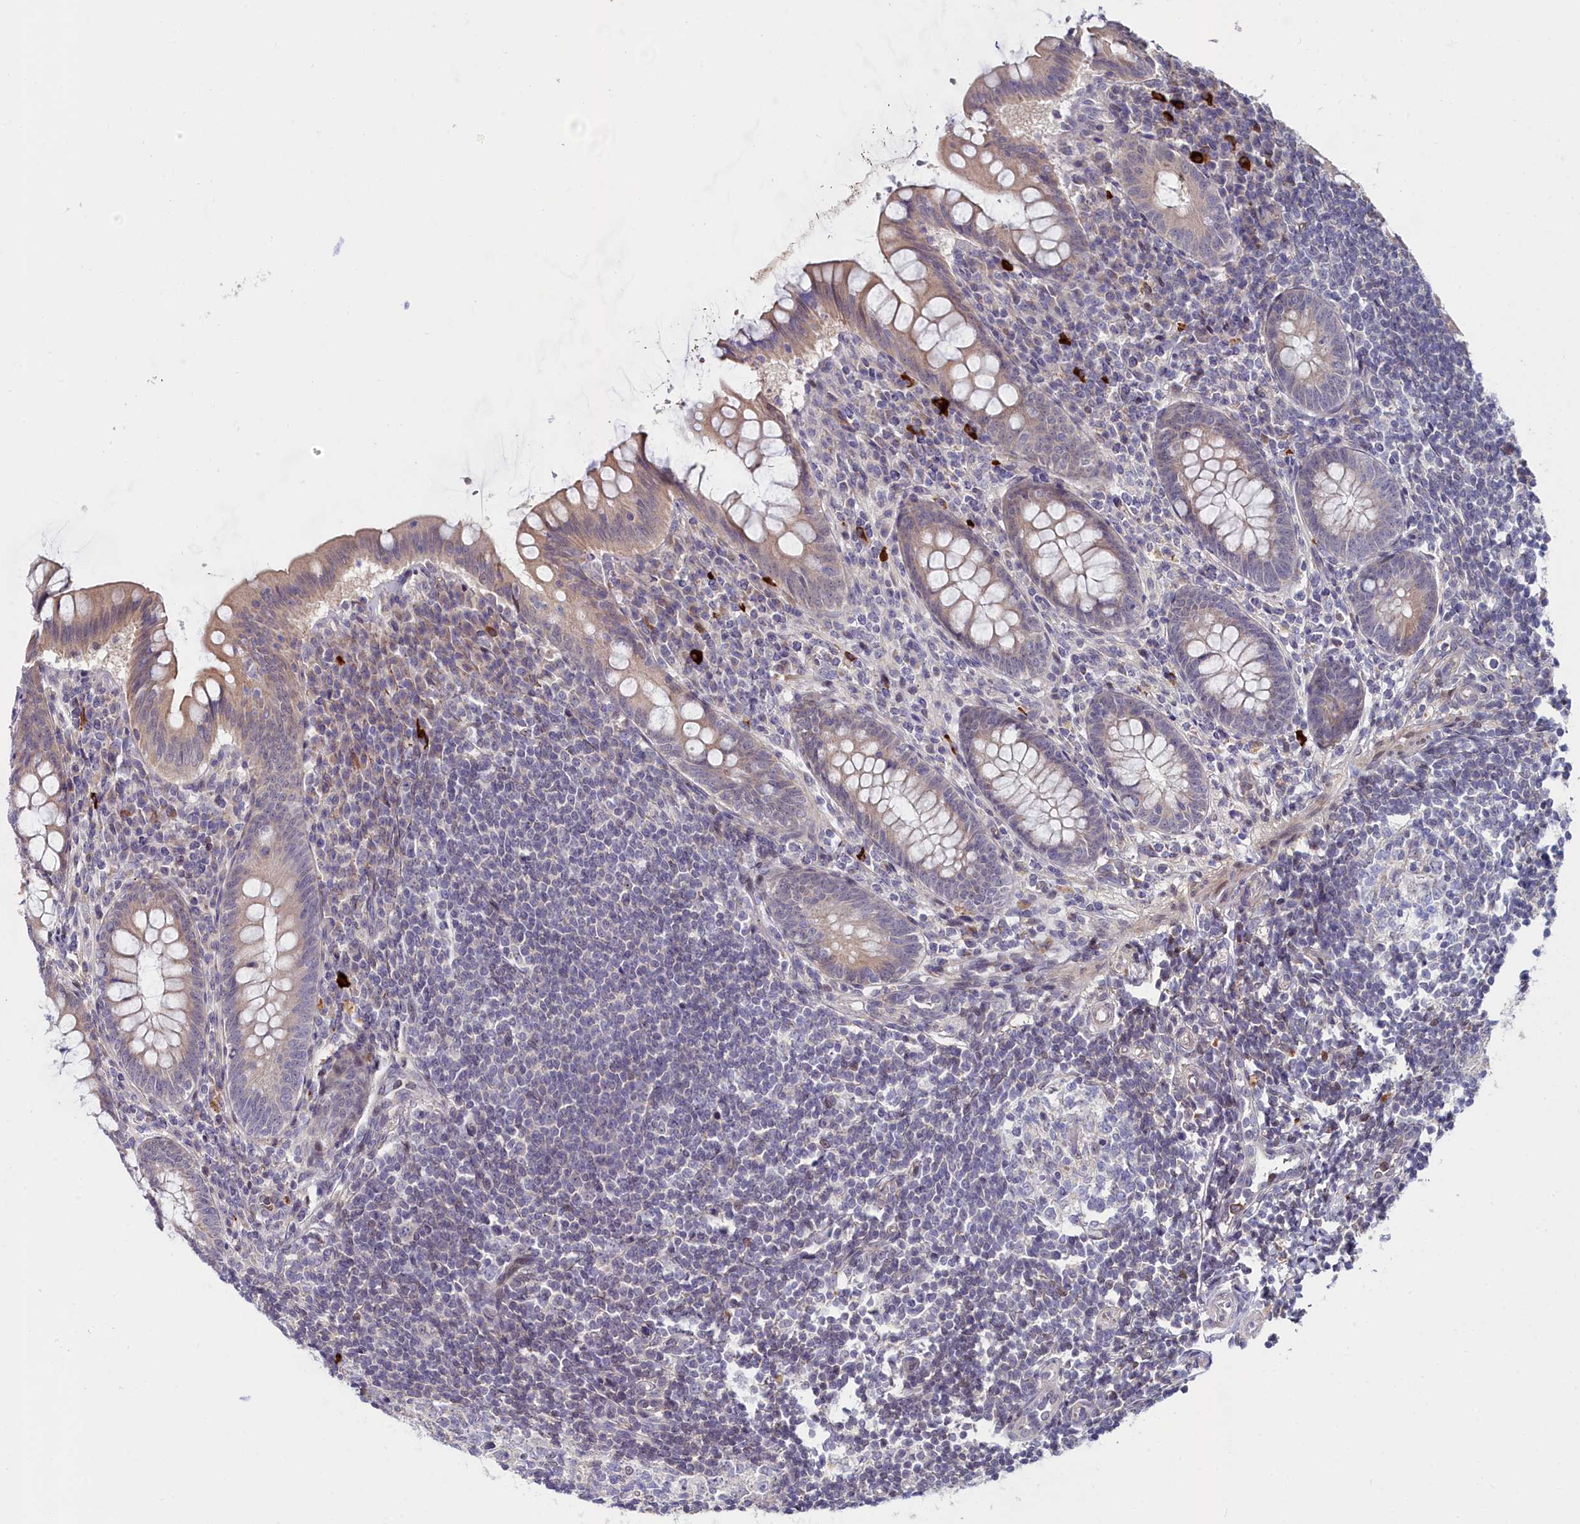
{"staining": {"intensity": "moderate", "quantity": "<25%", "location": "cytoplasmic/membranous"}, "tissue": "appendix", "cell_type": "Glandular cells", "image_type": "normal", "snomed": [{"axis": "morphology", "description": "Normal tissue, NOS"}, {"axis": "topography", "description": "Appendix"}], "caption": "Glandular cells show moderate cytoplasmic/membranous positivity in approximately <25% of cells in unremarkable appendix.", "gene": "KCTD18", "patient": {"sex": "female", "age": 33}}